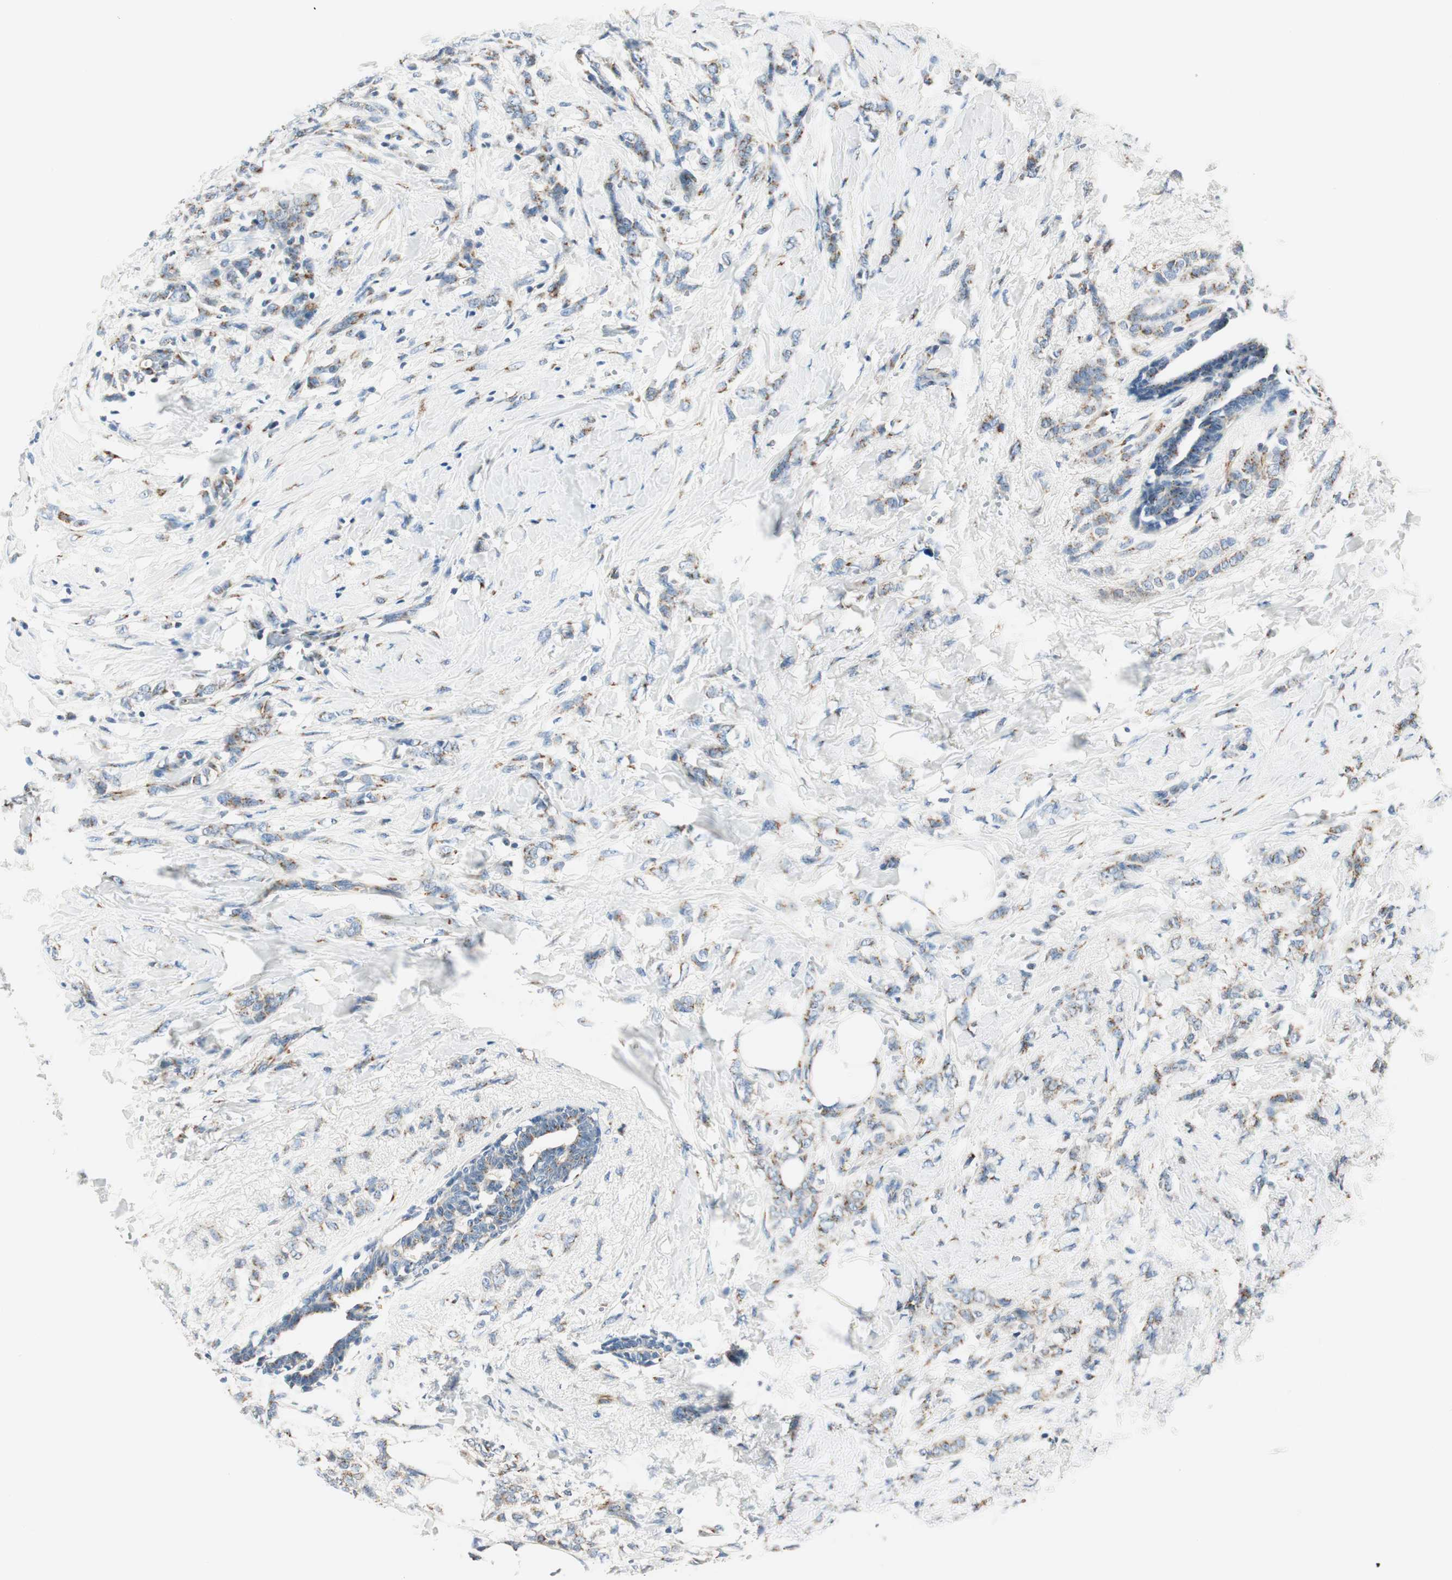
{"staining": {"intensity": "moderate", "quantity": ">75%", "location": "cytoplasmic/membranous"}, "tissue": "breast cancer", "cell_type": "Tumor cells", "image_type": "cancer", "snomed": [{"axis": "morphology", "description": "Lobular carcinoma, in situ"}, {"axis": "morphology", "description": "Lobular carcinoma"}, {"axis": "topography", "description": "Breast"}], "caption": "A histopathology image of human breast cancer stained for a protein exhibits moderate cytoplasmic/membranous brown staining in tumor cells.", "gene": "TMF1", "patient": {"sex": "female", "age": 41}}